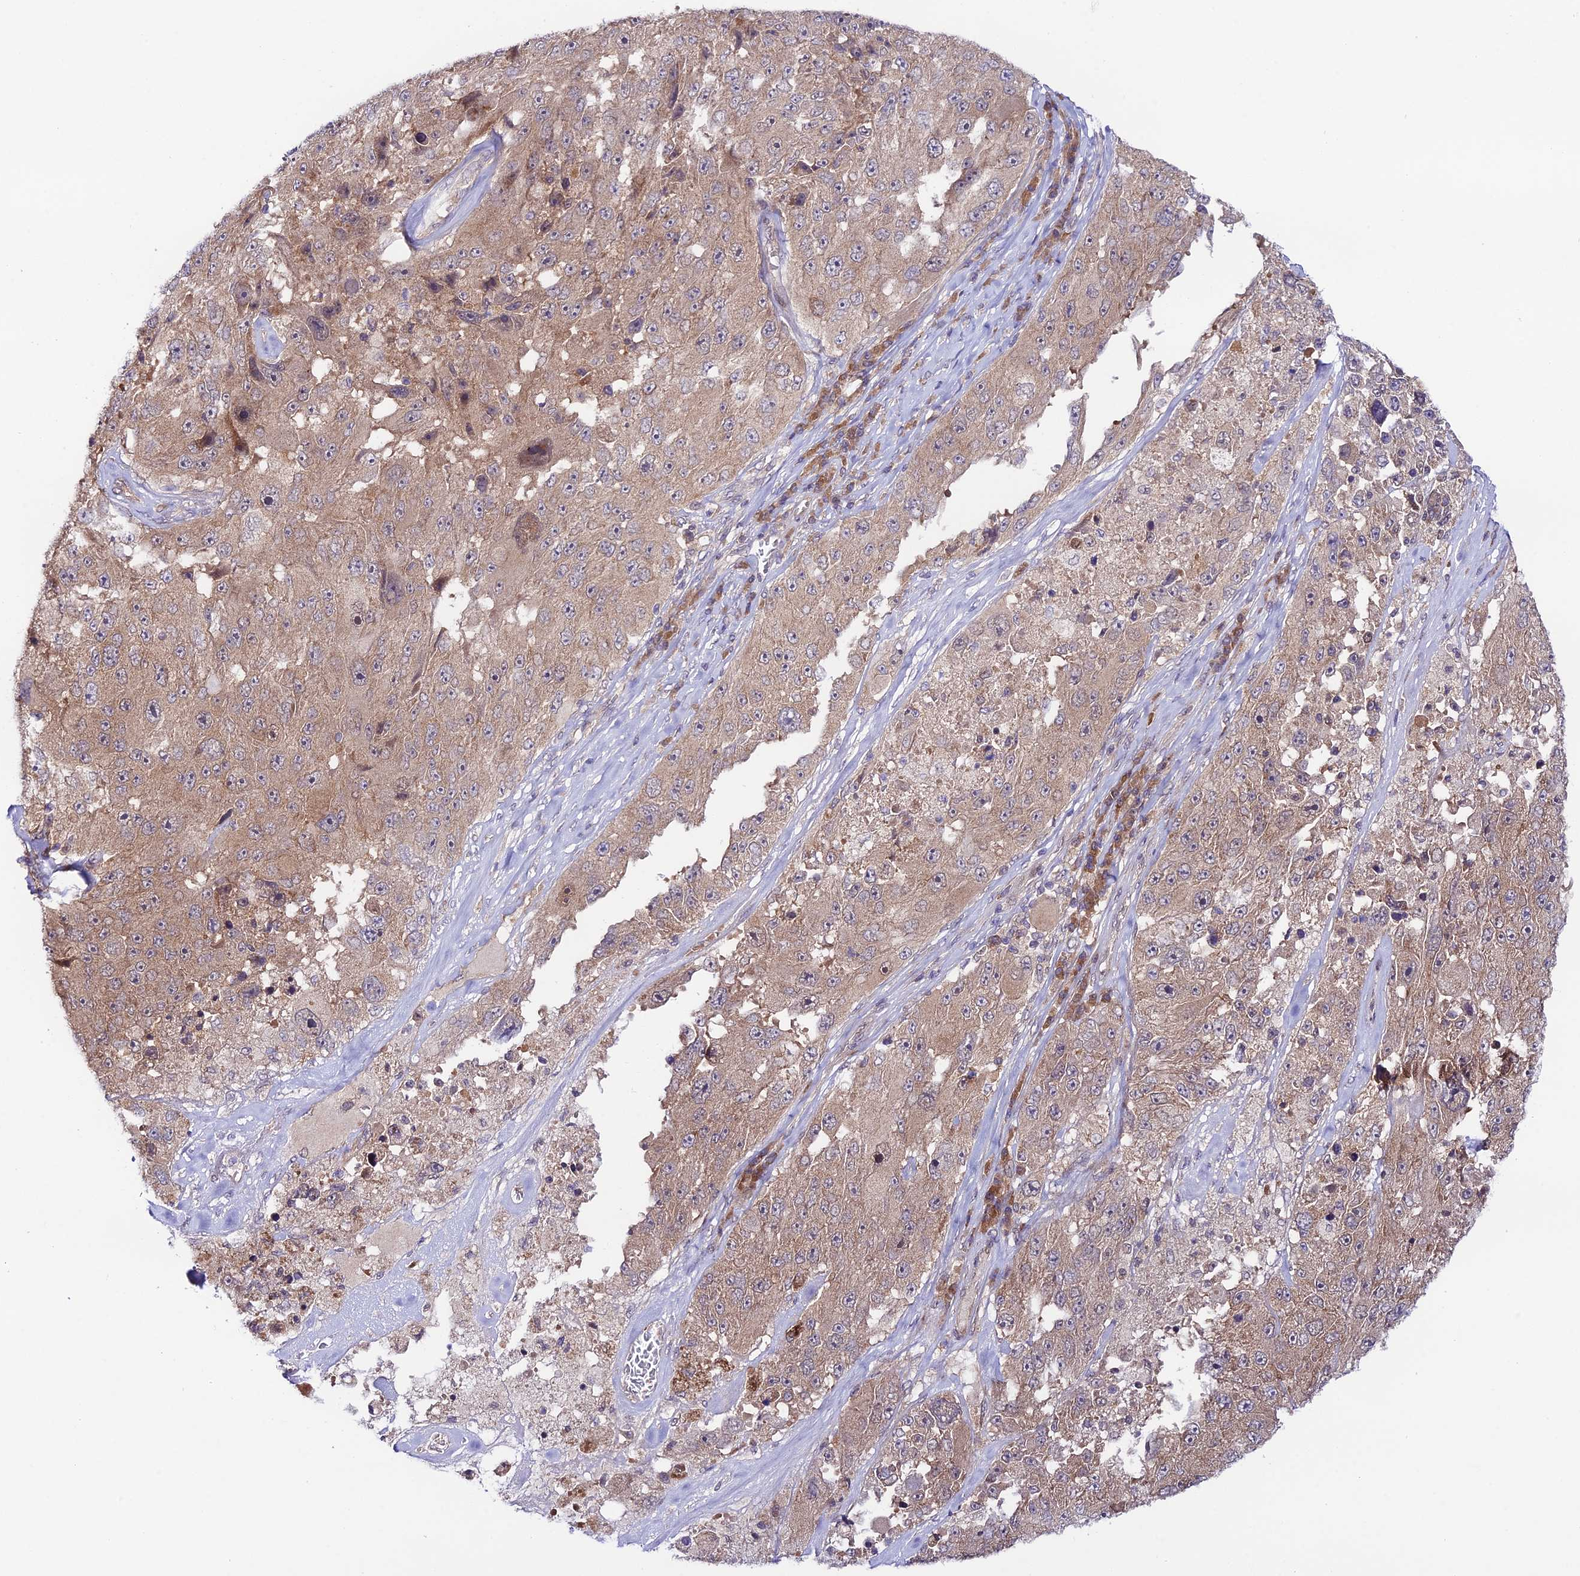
{"staining": {"intensity": "weak", "quantity": ">75%", "location": "cytoplasmic/membranous"}, "tissue": "melanoma", "cell_type": "Tumor cells", "image_type": "cancer", "snomed": [{"axis": "morphology", "description": "Malignant melanoma, Metastatic site"}, {"axis": "topography", "description": "Lymph node"}], "caption": "A high-resolution image shows IHC staining of melanoma, which shows weak cytoplasmic/membranous staining in about >75% of tumor cells.", "gene": "TRIM40", "patient": {"sex": "male", "age": 62}}